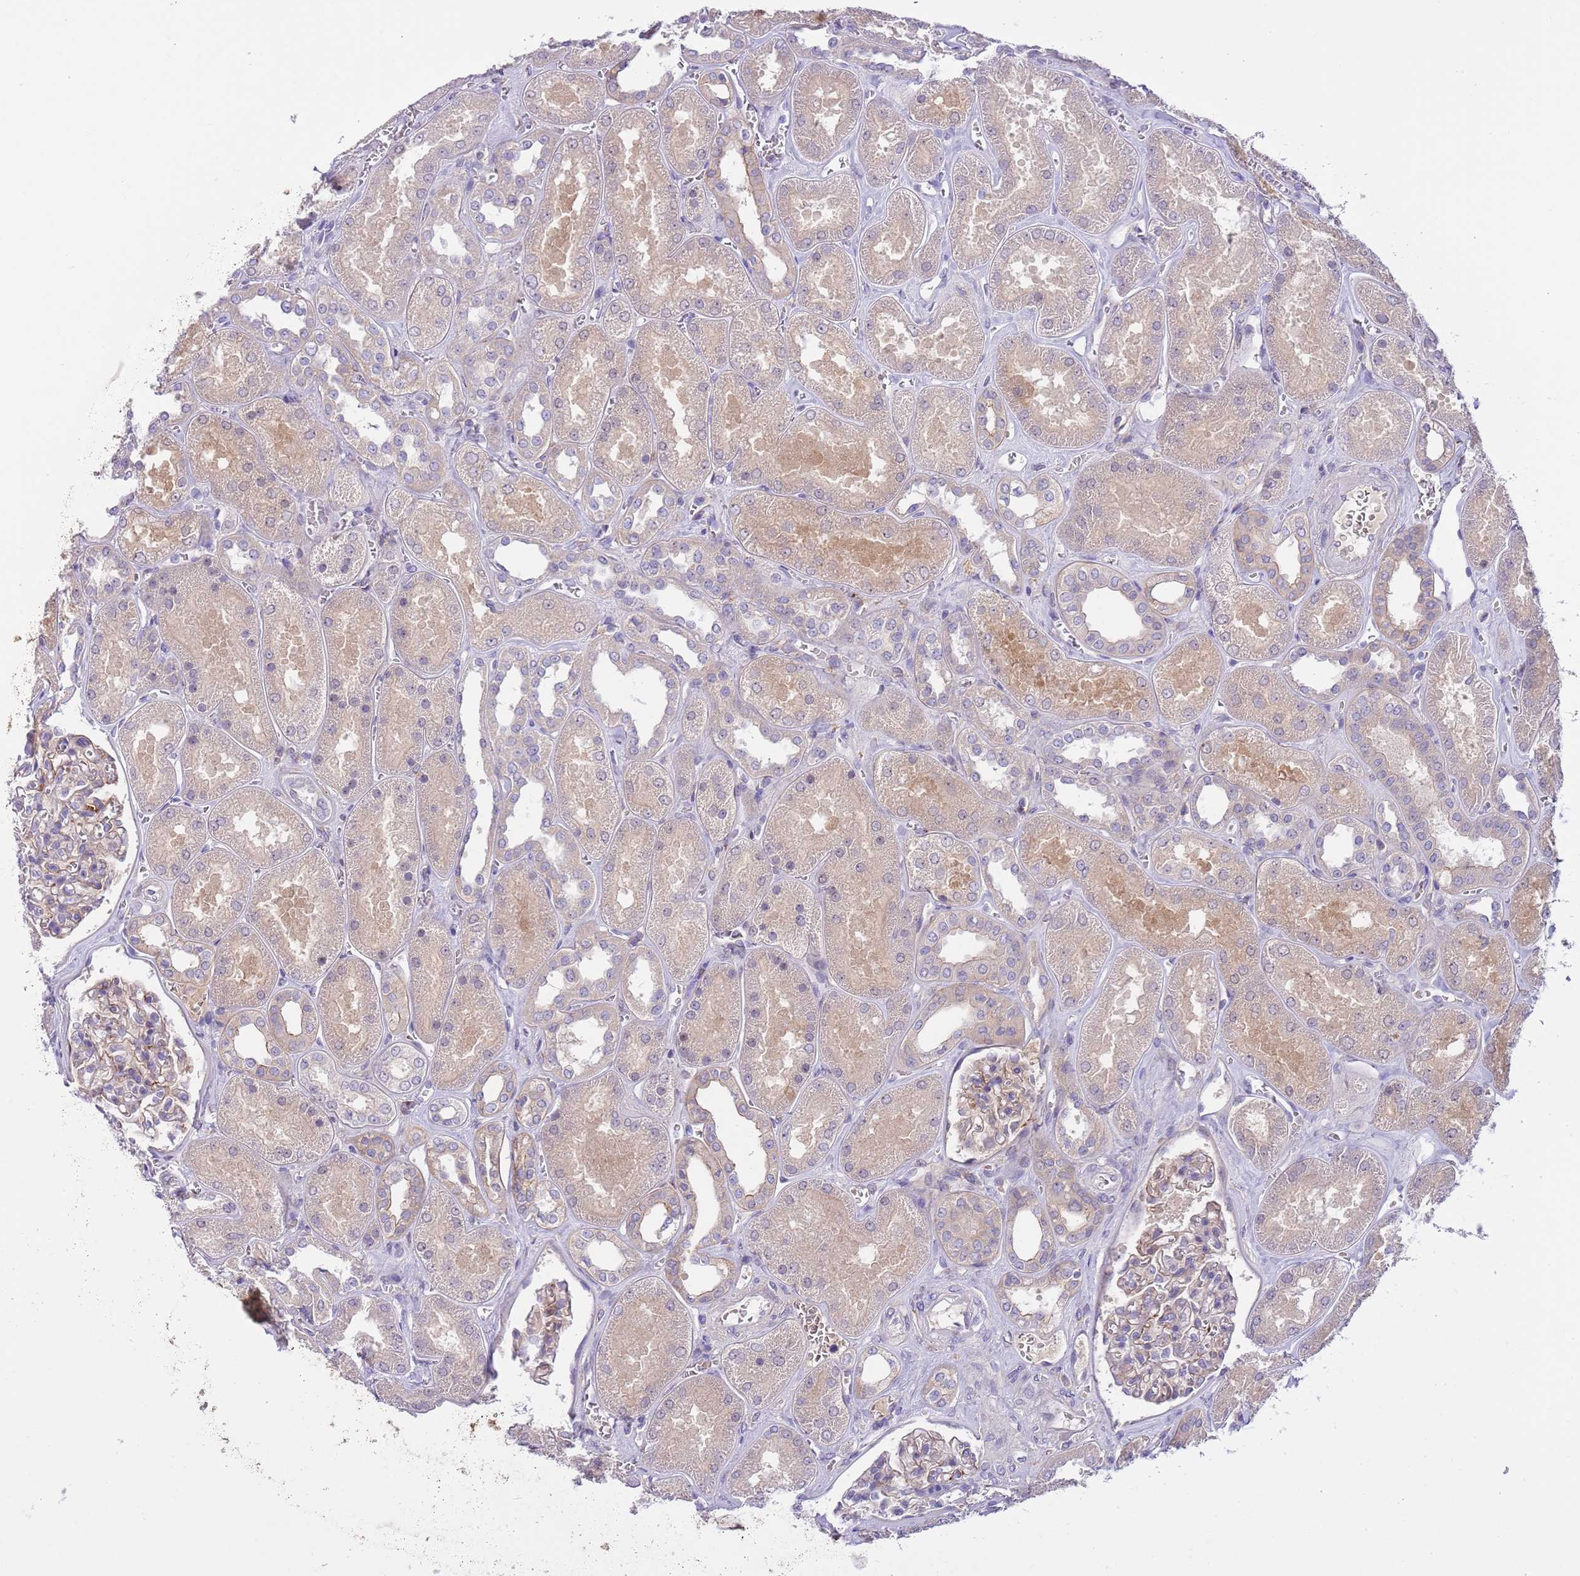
{"staining": {"intensity": "weak", "quantity": "25%-75%", "location": "cytoplasmic/membranous"}, "tissue": "kidney", "cell_type": "Cells in glomeruli", "image_type": "normal", "snomed": [{"axis": "morphology", "description": "Normal tissue, NOS"}, {"axis": "morphology", "description": "Adenocarcinoma, NOS"}, {"axis": "topography", "description": "Kidney"}], "caption": "Protein expression by immunohistochemistry (IHC) shows weak cytoplasmic/membranous staining in approximately 25%-75% of cells in glomeruli in normal kidney.", "gene": "CFAP73", "patient": {"sex": "female", "age": 68}}